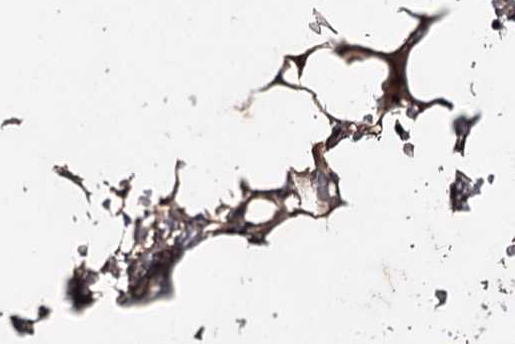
{"staining": {"intensity": "strong", "quantity": "25%-75%", "location": "nuclear"}, "tissue": "bone marrow", "cell_type": "Hematopoietic cells", "image_type": "normal", "snomed": [{"axis": "morphology", "description": "Normal tissue, NOS"}, {"axis": "topography", "description": "Bone marrow"}], "caption": "Protein expression by immunohistochemistry (IHC) reveals strong nuclear expression in about 25%-75% of hematopoietic cells in normal bone marrow. The staining was performed using DAB to visualize the protein expression in brown, while the nuclei were stained in blue with hematoxylin (Magnification: 20x).", "gene": "MKNK2", "patient": {"sex": "male", "age": 70}}